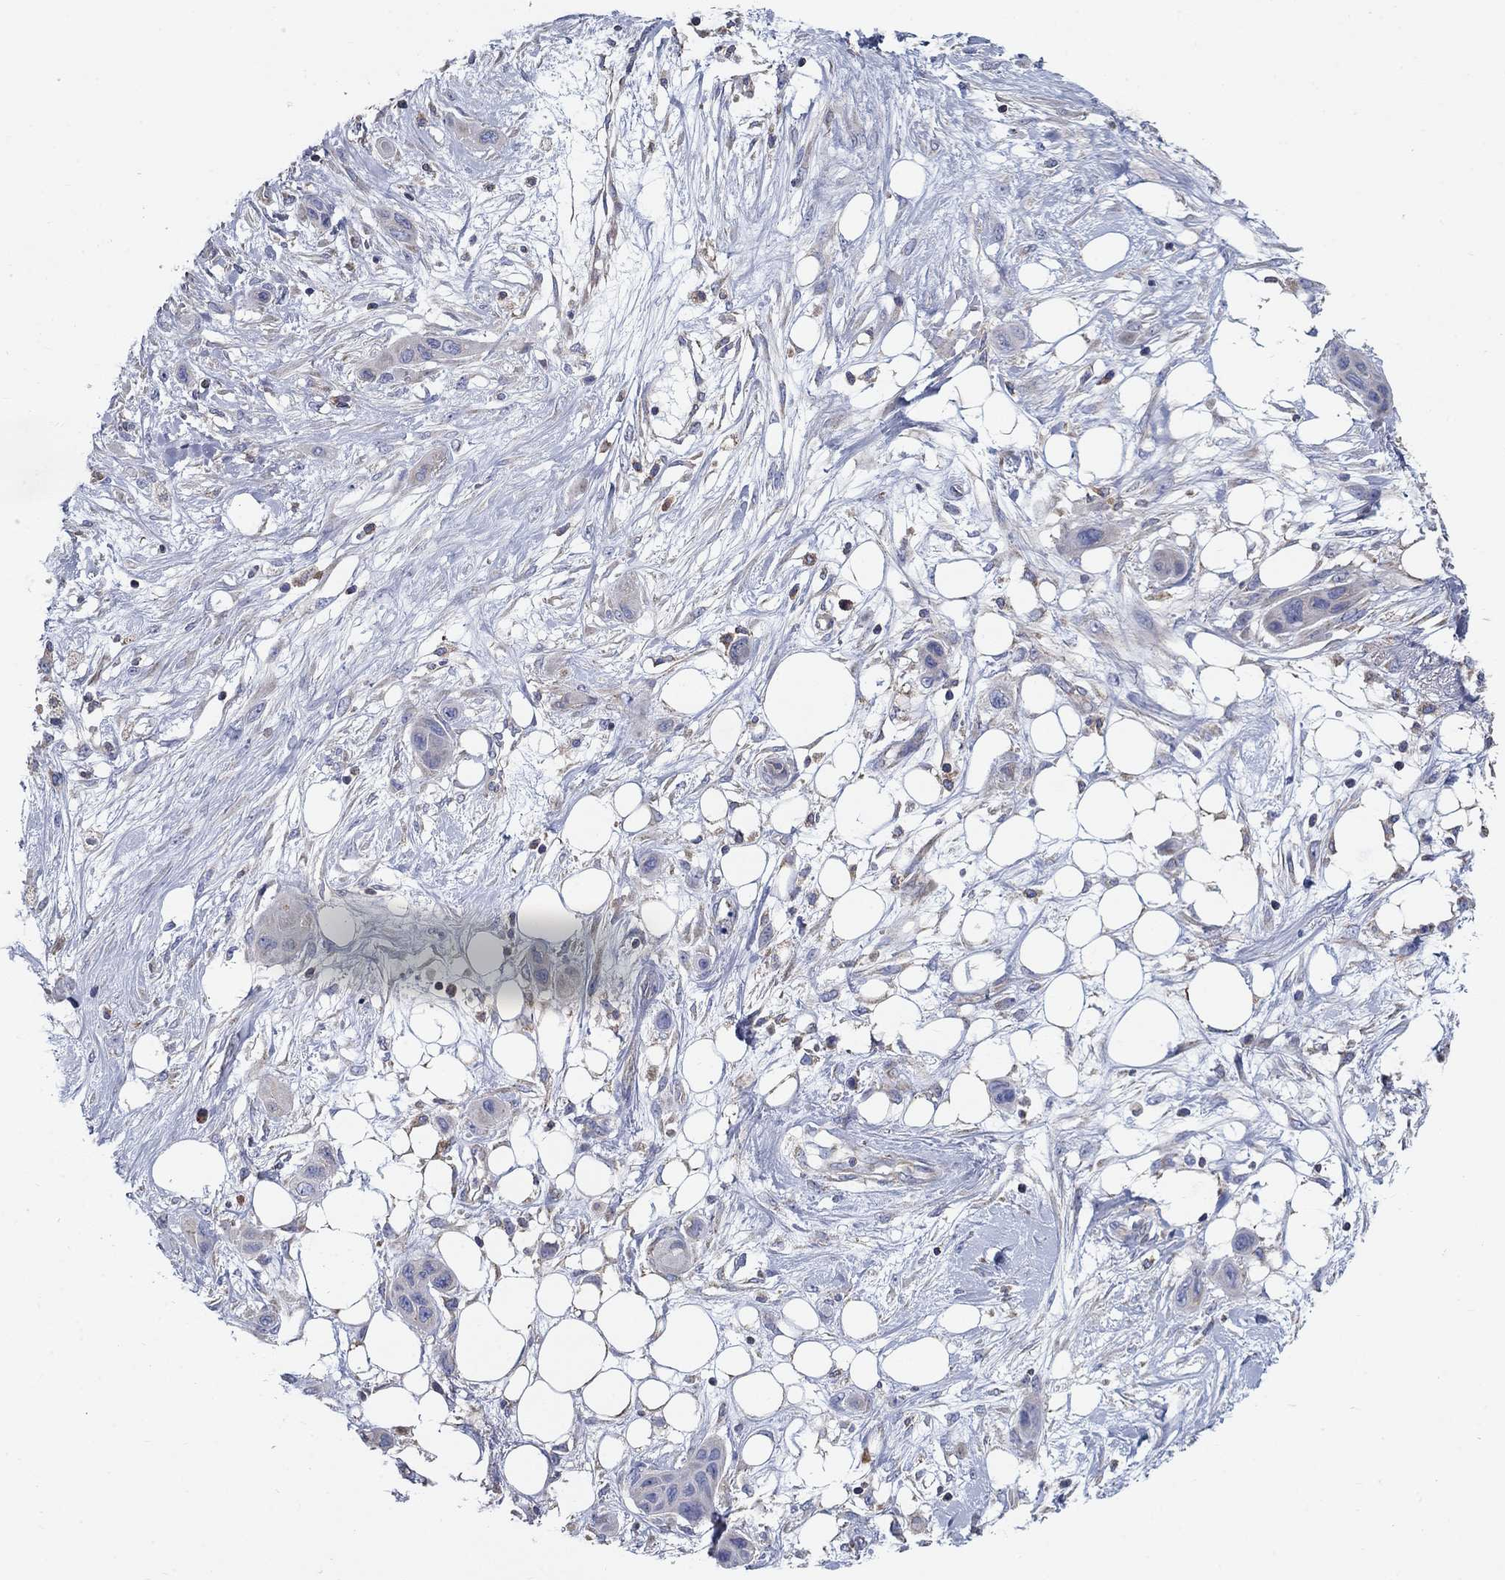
{"staining": {"intensity": "negative", "quantity": "none", "location": "none"}, "tissue": "skin cancer", "cell_type": "Tumor cells", "image_type": "cancer", "snomed": [{"axis": "morphology", "description": "Squamous cell carcinoma, NOS"}, {"axis": "topography", "description": "Skin"}], "caption": "A photomicrograph of skin cancer (squamous cell carcinoma) stained for a protein exhibits no brown staining in tumor cells.", "gene": "NME5", "patient": {"sex": "male", "age": 79}}